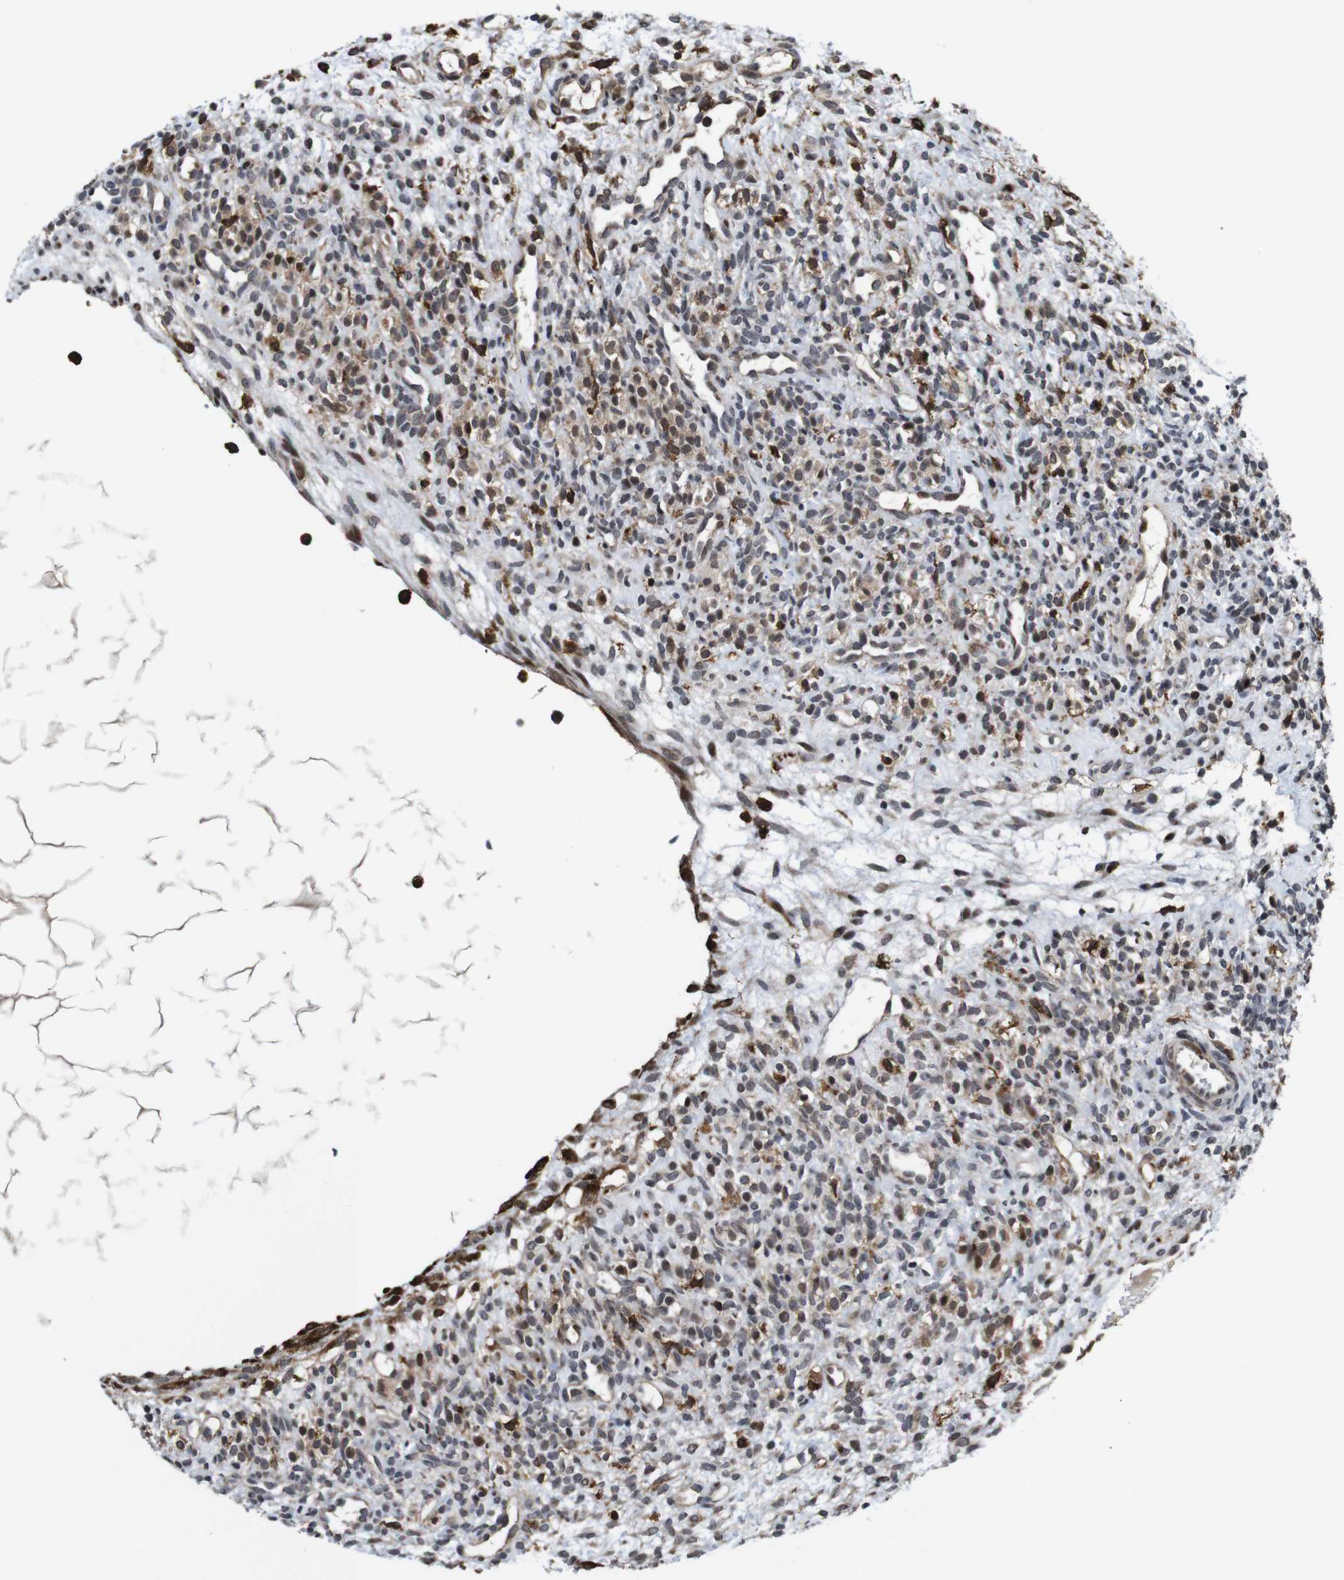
{"staining": {"intensity": "strong", "quantity": "<25%", "location": "cytoplasmic/membranous"}, "tissue": "ovary", "cell_type": "Ovarian stroma cells", "image_type": "normal", "snomed": [{"axis": "morphology", "description": "Normal tissue, NOS"}, {"axis": "morphology", "description": "Cyst, NOS"}, {"axis": "topography", "description": "Ovary"}], "caption": "A micrograph showing strong cytoplasmic/membranous positivity in about <25% of ovarian stroma cells in normal ovary, as visualized by brown immunohistochemical staining.", "gene": "EIF4G1", "patient": {"sex": "female", "age": 18}}